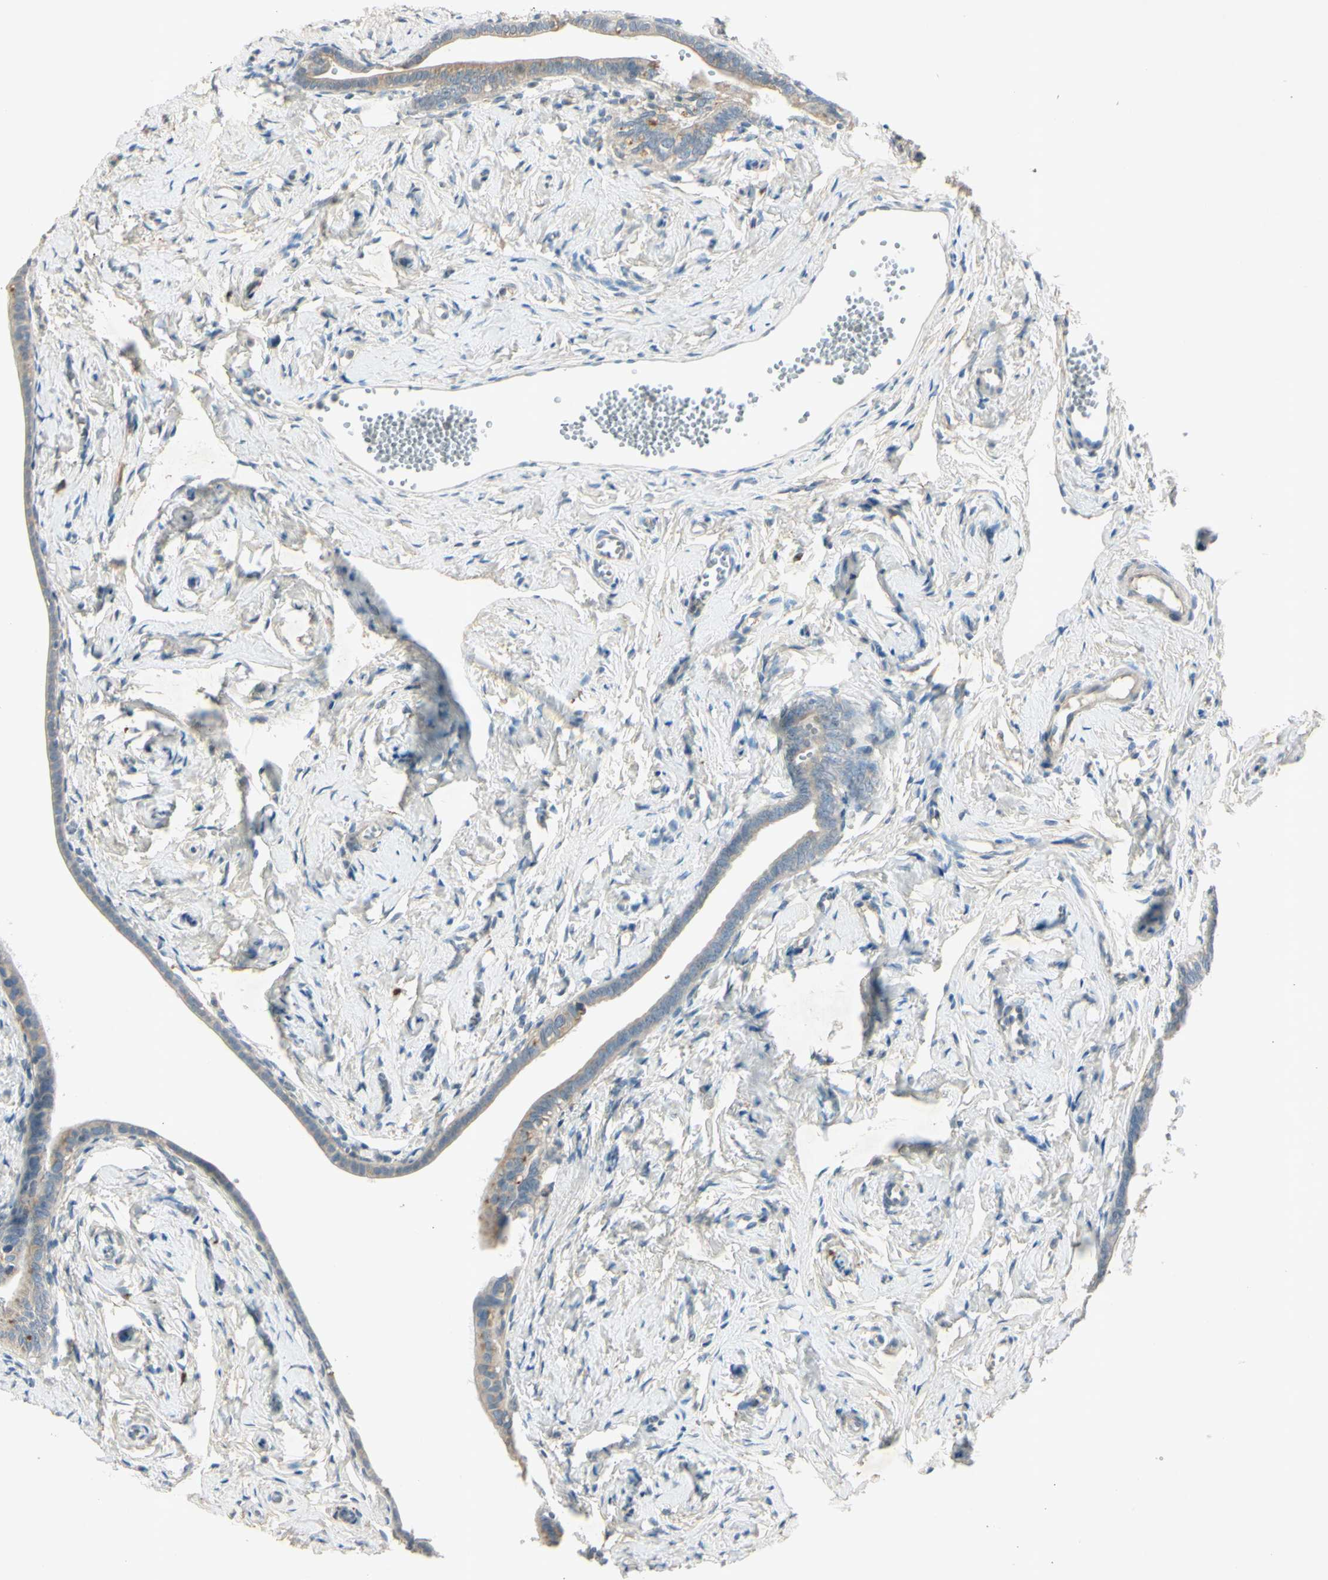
{"staining": {"intensity": "weak", "quantity": "<25%", "location": "cytoplasmic/membranous"}, "tissue": "fallopian tube", "cell_type": "Glandular cells", "image_type": "normal", "snomed": [{"axis": "morphology", "description": "Normal tissue, NOS"}, {"axis": "topography", "description": "Fallopian tube"}], "caption": "DAB (3,3'-diaminobenzidine) immunohistochemical staining of unremarkable human fallopian tube shows no significant positivity in glandular cells.", "gene": "AATK", "patient": {"sex": "female", "age": 71}}